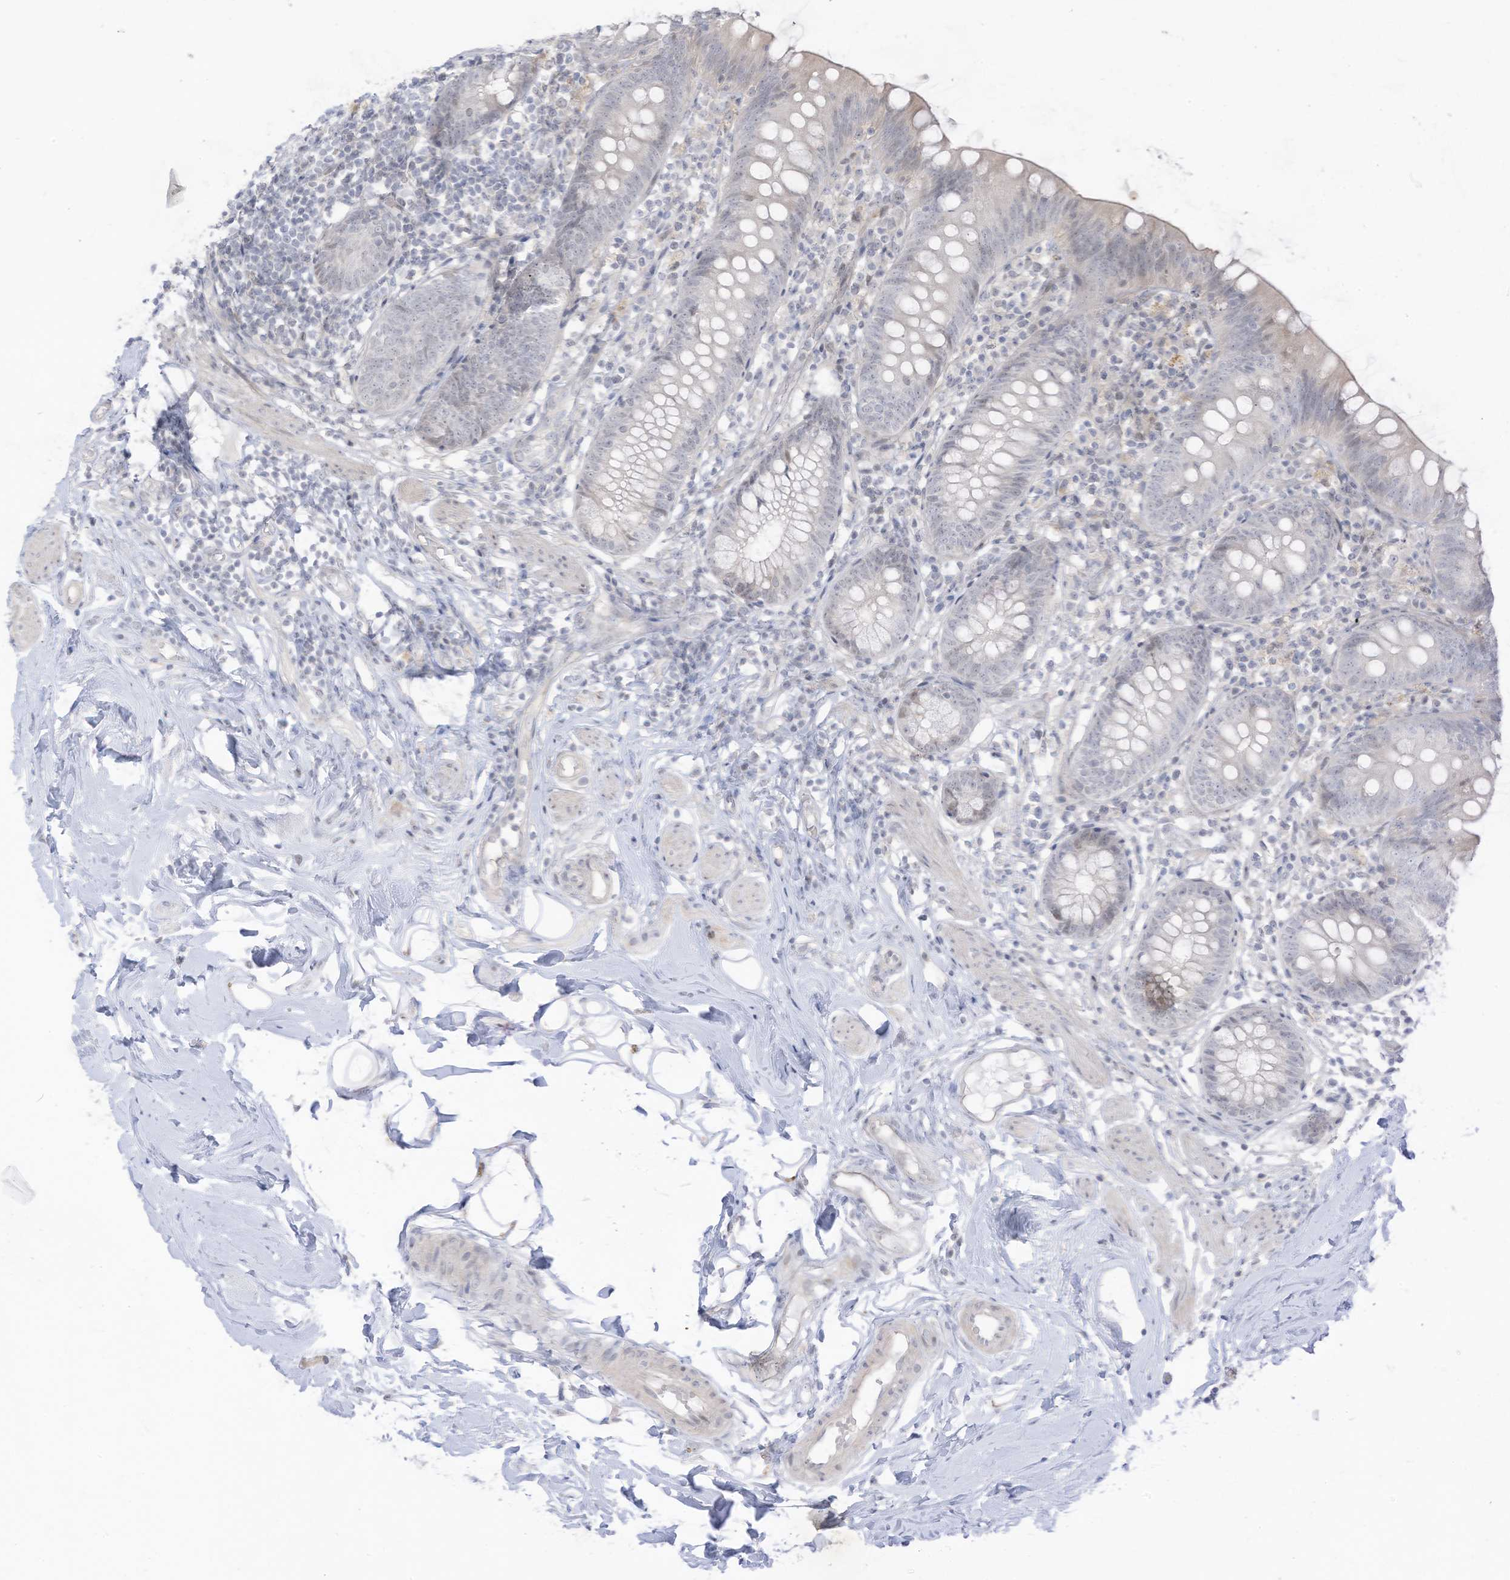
{"staining": {"intensity": "weak", "quantity": "<25%", "location": "cytoplasmic/membranous"}, "tissue": "appendix", "cell_type": "Glandular cells", "image_type": "normal", "snomed": [{"axis": "morphology", "description": "Normal tissue, NOS"}, {"axis": "topography", "description": "Appendix"}], "caption": "DAB immunohistochemical staining of normal human appendix displays no significant expression in glandular cells. (Brightfield microscopy of DAB (3,3'-diaminobenzidine) immunohistochemistry at high magnification).", "gene": "ASPRV1", "patient": {"sex": "female", "age": 62}}